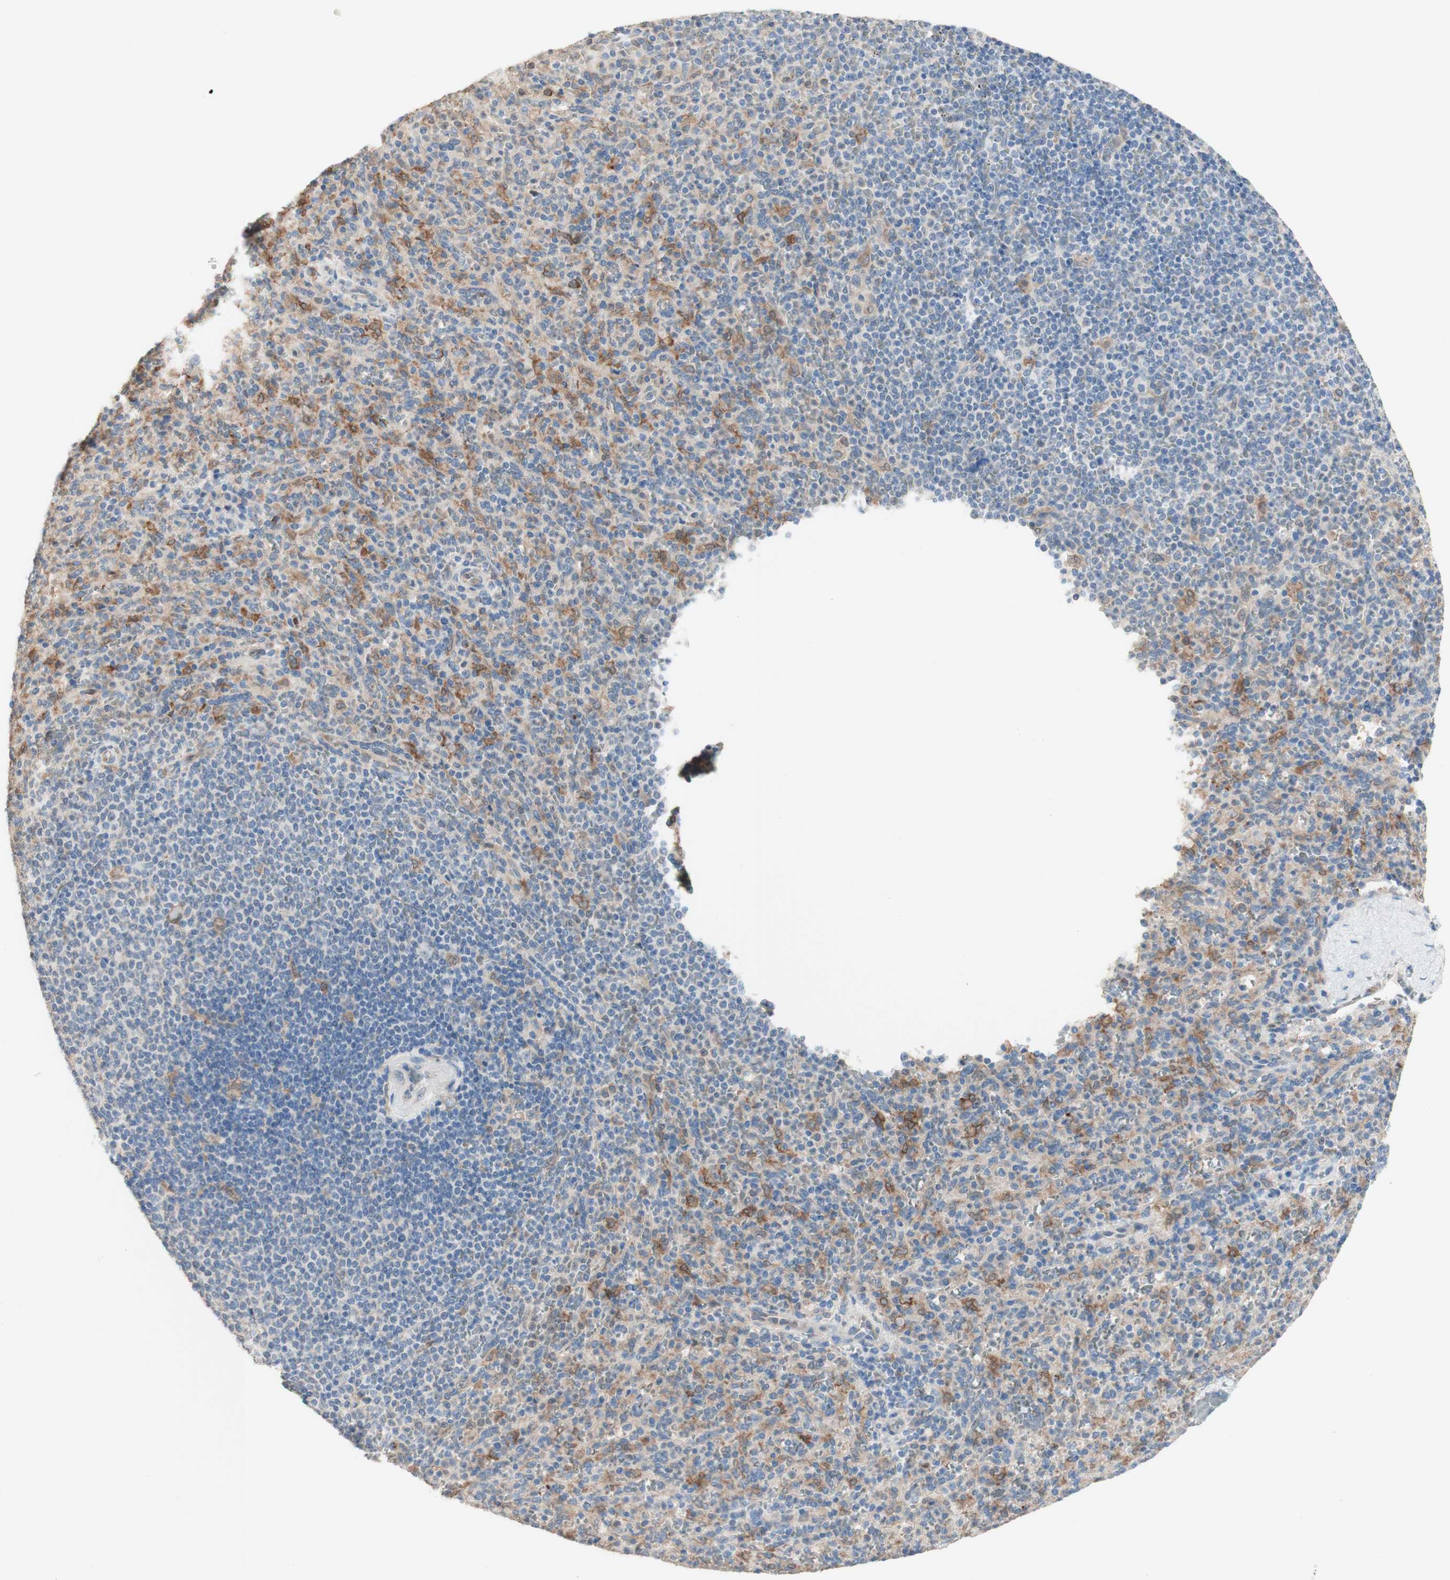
{"staining": {"intensity": "moderate", "quantity": "<25%", "location": "cytoplasmic/membranous"}, "tissue": "spleen", "cell_type": "Cells in red pulp", "image_type": "normal", "snomed": [{"axis": "morphology", "description": "Normal tissue, NOS"}, {"axis": "topography", "description": "Spleen"}], "caption": "The photomicrograph exhibits immunohistochemical staining of benign spleen. There is moderate cytoplasmic/membranous positivity is appreciated in approximately <25% of cells in red pulp. The staining was performed using DAB (3,3'-diaminobenzidine), with brown indicating positive protein expression. Nuclei are stained blue with hematoxylin.", "gene": "COMT", "patient": {"sex": "male", "age": 36}}